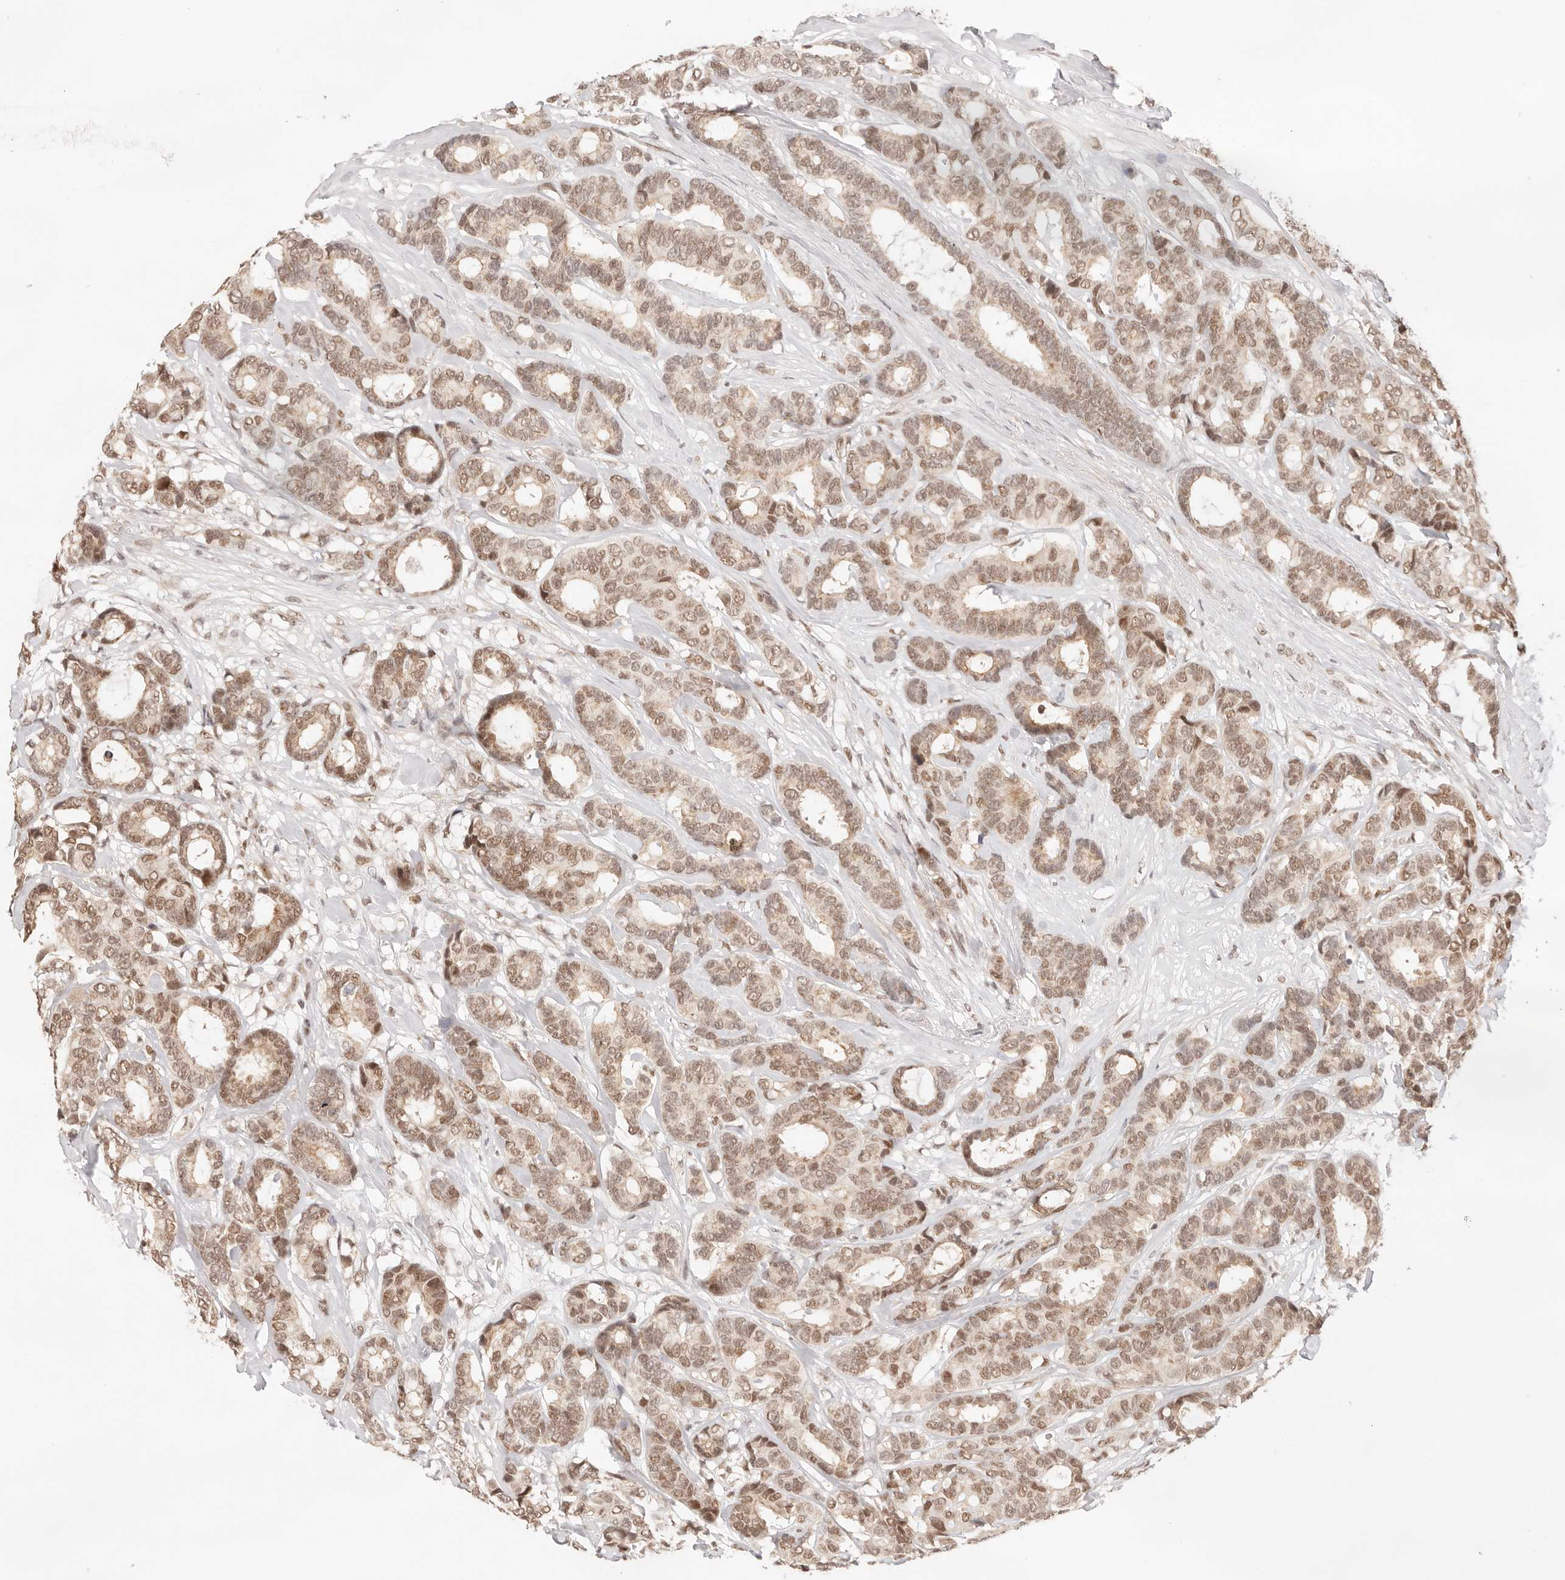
{"staining": {"intensity": "moderate", "quantity": ">75%", "location": "nuclear"}, "tissue": "breast cancer", "cell_type": "Tumor cells", "image_type": "cancer", "snomed": [{"axis": "morphology", "description": "Duct carcinoma"}, {"axis": "topography", "description": "Breast"}], "caption": "The image reveals staining of breast cancer, revealing moderate nuclear protein staining (brown color) within tumor cells. The protein is stained brown, and the nuclei are stained in blue (DAB IHC with brightfield microscopy, high magnification).", "gene": "GTF2E2", "patient": {"sex": "female", "age": 87}}